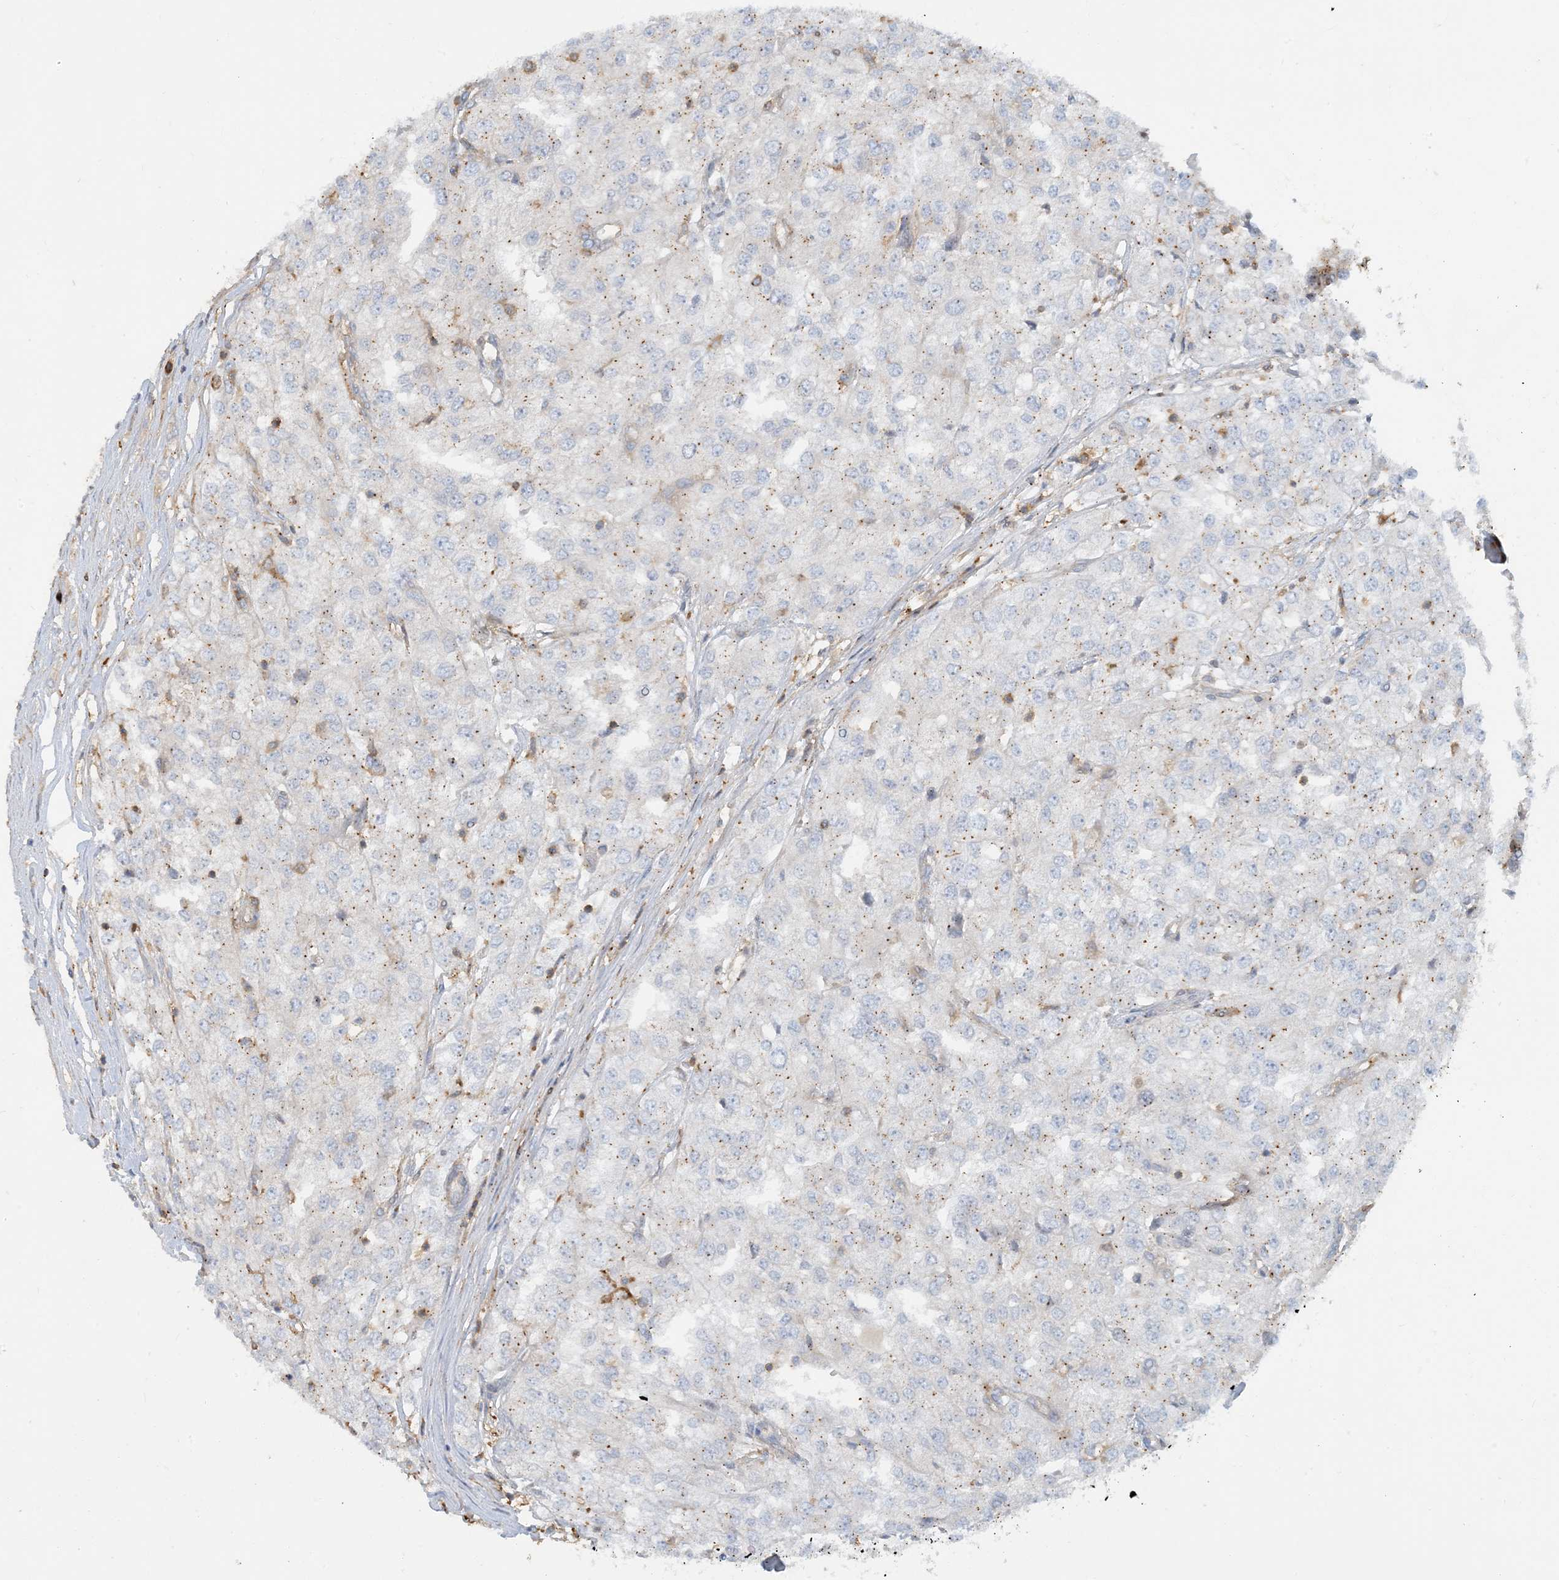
{"staining": {"intensity": "negative", "quantity": "none", "location": "none"}, "tissue": "renal cancer", "cell_type": "Tumor cells", "image_type": "cancer", "snomed": [{"axis": "morphology", "description": "Adenocarcinoma, NOS"}, {"axis": "topography", "description": "Kidney"}], "caption": "Immunohistochemistry of adenocarcinoma (renal) reveals no expression in tumor cells.", "gene": "SFMBT2", "patient": {"sex": "female", "age": 54}}